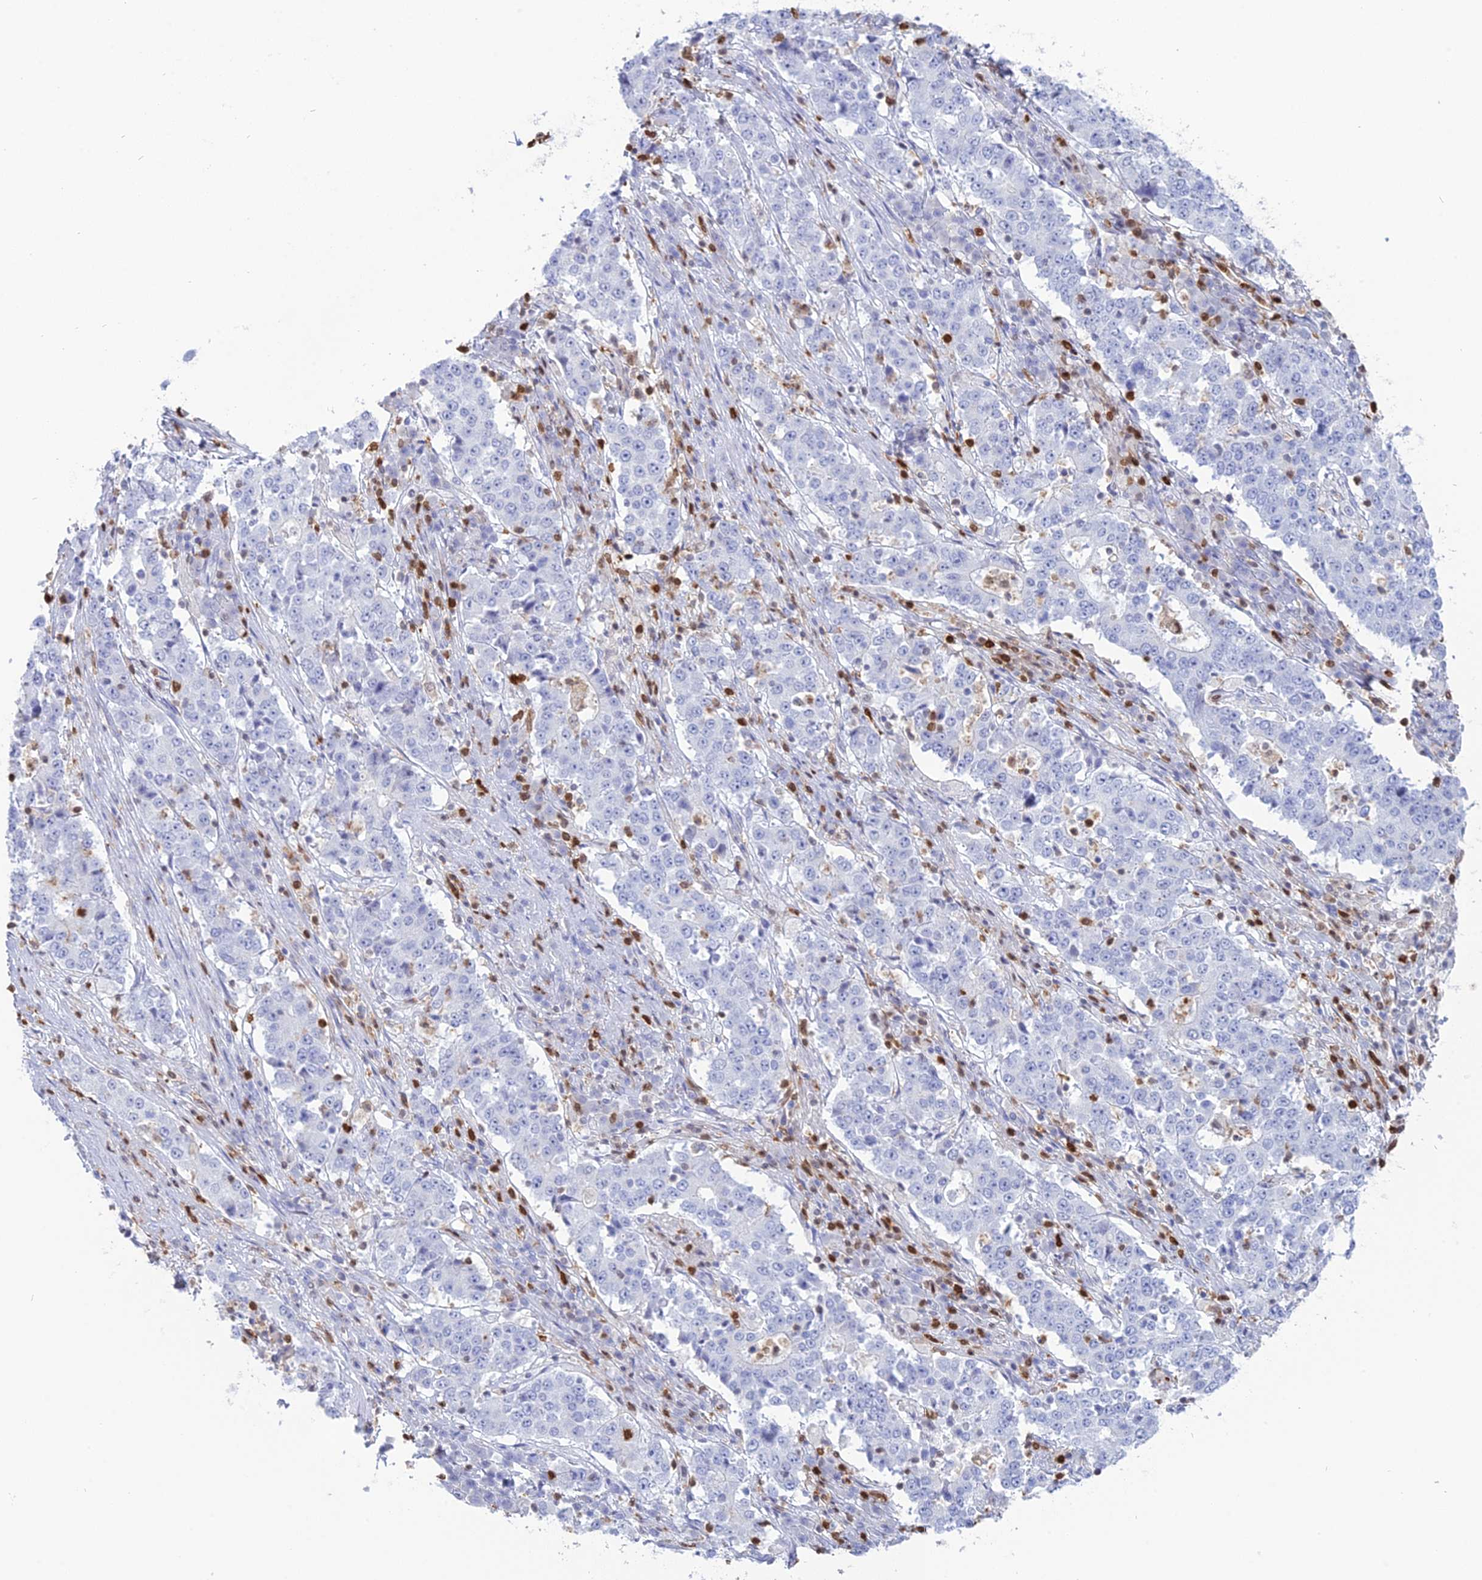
{"staining": {"intensity": "negative", "quantity": "none", "location": "none"}, "tissue": "stomach cancer", "cell_type": "Tumor cells", "image_type": "cancer", "snomed": [{"axis": "morphology", "description": "Adenocarcinoma, NOS"}, {"axis": "topography", "description": "Stomach"}], "caption": "Immunohistochemical staining of adenocarcinoma (stomach) exhibits no significant expression in tumor cells. (DAB immunohistochemistry, high magnification).", "gene": "PGBD4", "patient": {"sex": "male", "age": 59}}